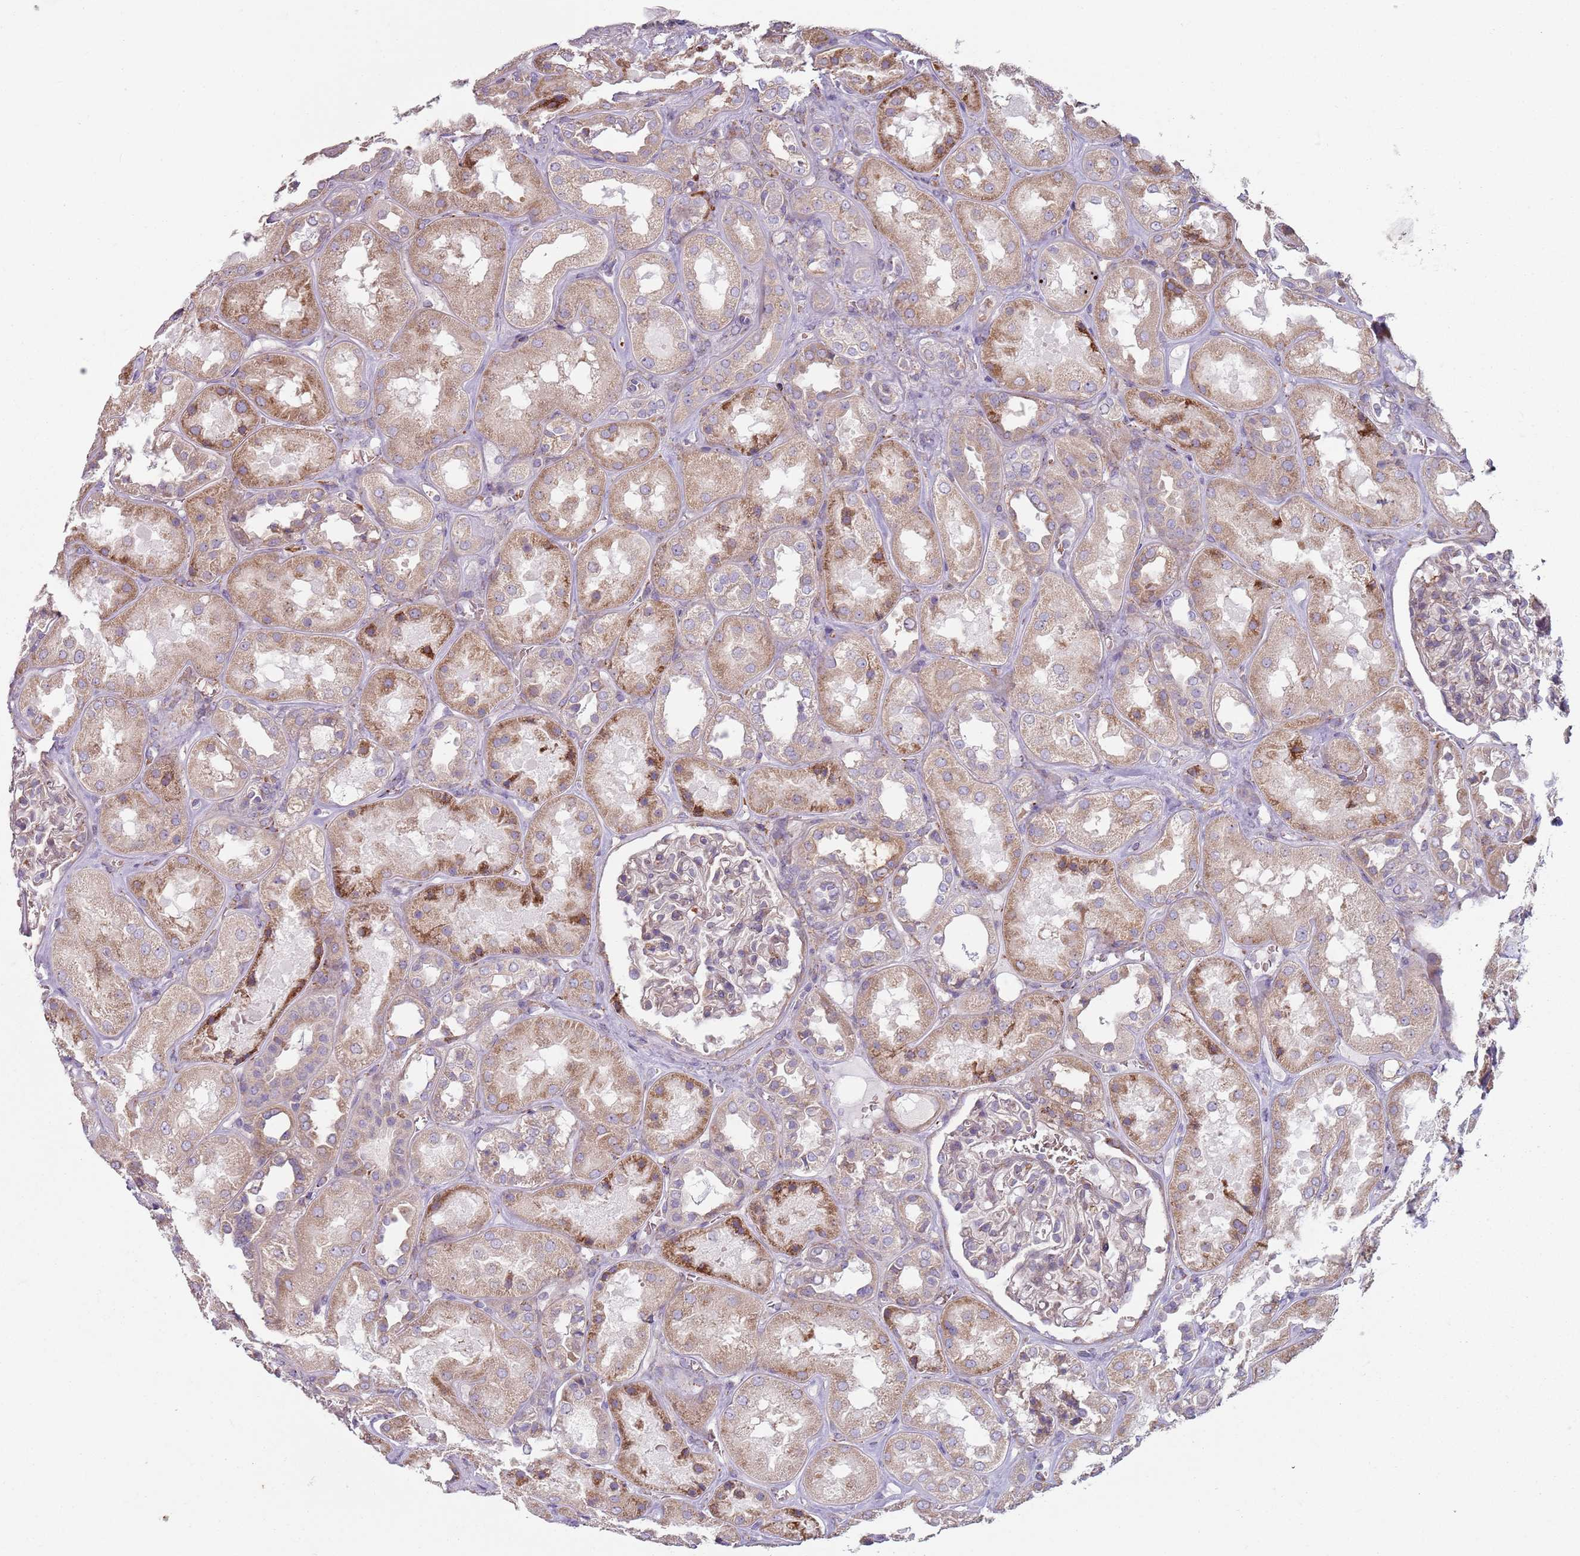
{"staining": {"intensity": "weak", "quantity": "25%-75%", "location": "cytoplasmic/membranous"}, "tissue": "kidney", "cell_type": "Cells in glomeruli", "image_type": "normal", "snomed": [{"axis": "morphology", "description": "Normal tissue, NOS"}, {"axis": "topography", "description": "Kidney"}], "caption": "Protein staining of normal kidney demonstrates weak cytoplasmic/membranous staining in about 25%-75% of cells in glomeruli.", "gene": "SPATA2", "patient": {"sex": "male", "age": 70}}